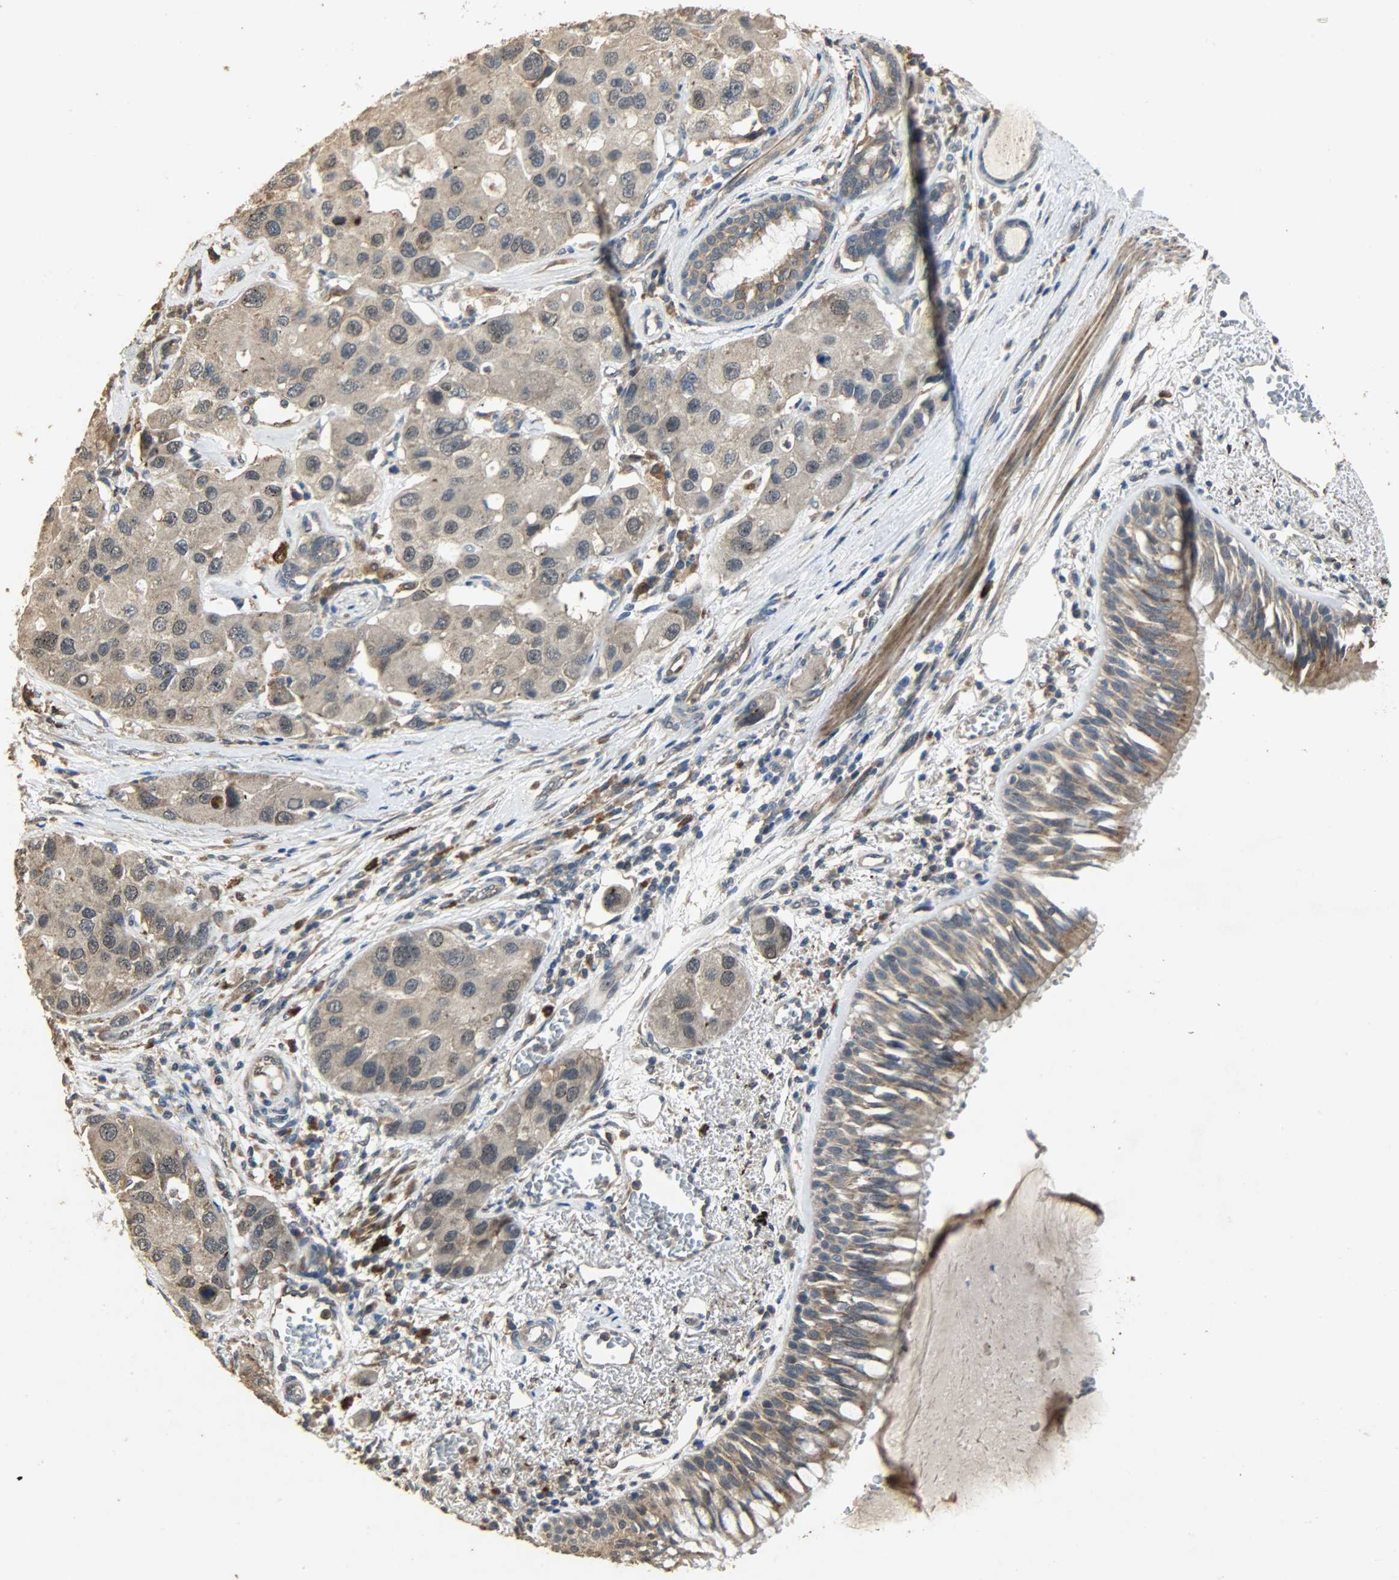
{"staining": {"intensity": "moderate", "quantity": ">75%", "location": "cytoplasmic/membranous"}, "tissue": "bronchus", "cell_type": "Respiratory epithelial cells", "image_type": "normal", "snomed": [{"axis": "morphology", "description": "Normal tissue, NOS"}, {"axis": "morphology", "description": "Adenocarcinoma, NOS"}, {"axis": "morphology", "description": "Adenocarcinoma, metastatic, NOS"}, {"axis": "topography", "description": "Lymph node"}, {"axis": "topography", "description": "Bronchus"}, {"axis": "topography", "description": "Lung"}], "caption": "Respiratory epithelial cells demonstrate medium levels of moderate cytoplasmic/membranous expression in approximately >75% of cells in benign bronchus.", "gene": "CDKN2C", "patient": {"sex": "female", "age": 54}}